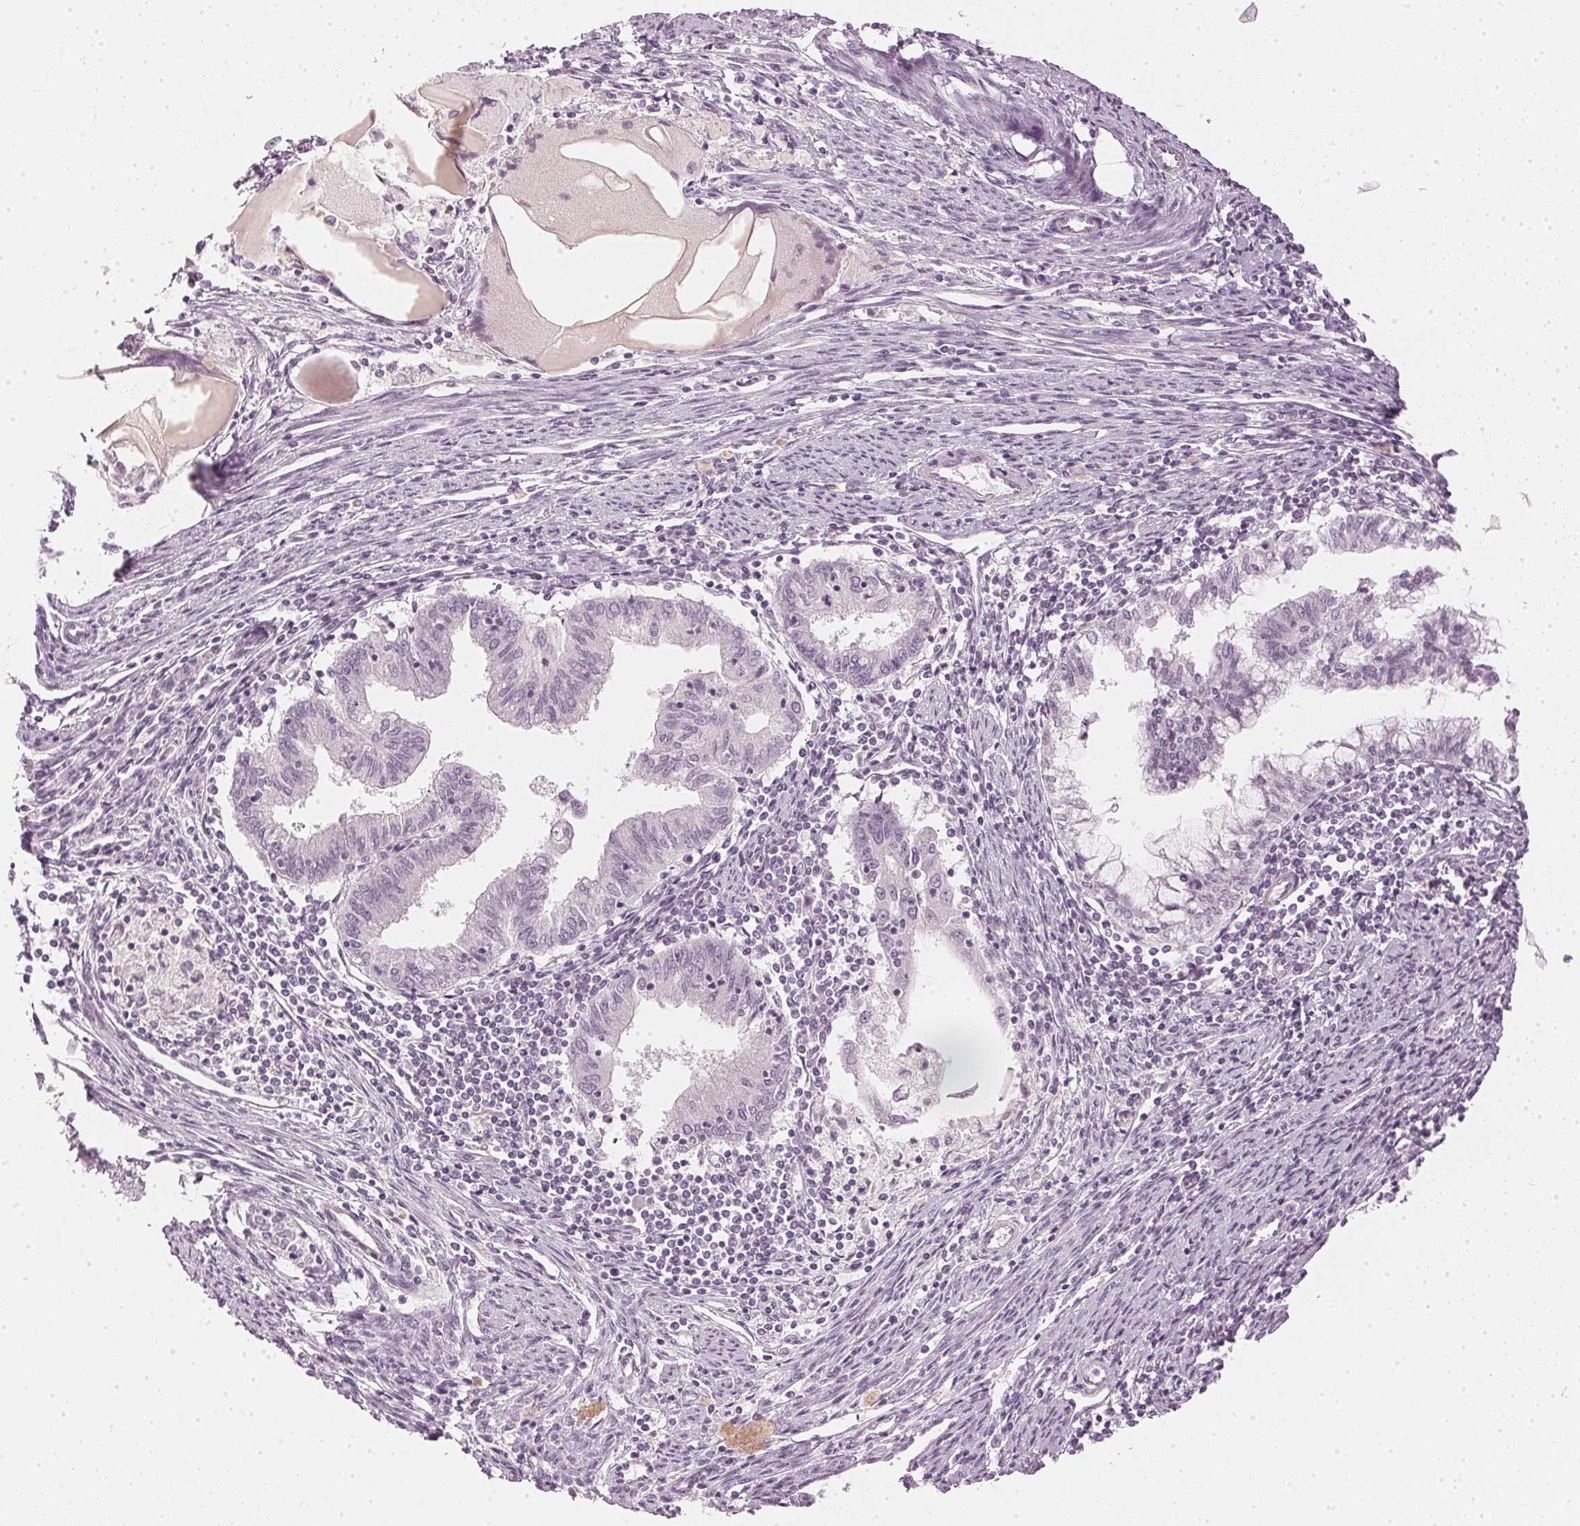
{"staining": {"intensity": "negative", "quantity": "none", "location": "none"}, "tissue": "endometrial cancer", "cell_type": "Tumor cells", "image_type": "cancer", "snomed": [{"axis": "morphology", "description": "Adenocarcinoma, NOS"}, {"axis": "topography", "description": "Endometrium"}], "caption": "Tumor cells are negative for protein expression in human endometrial cancer.", "gene": "APLP1", "patient": {"sex": "female", "age": 79}}